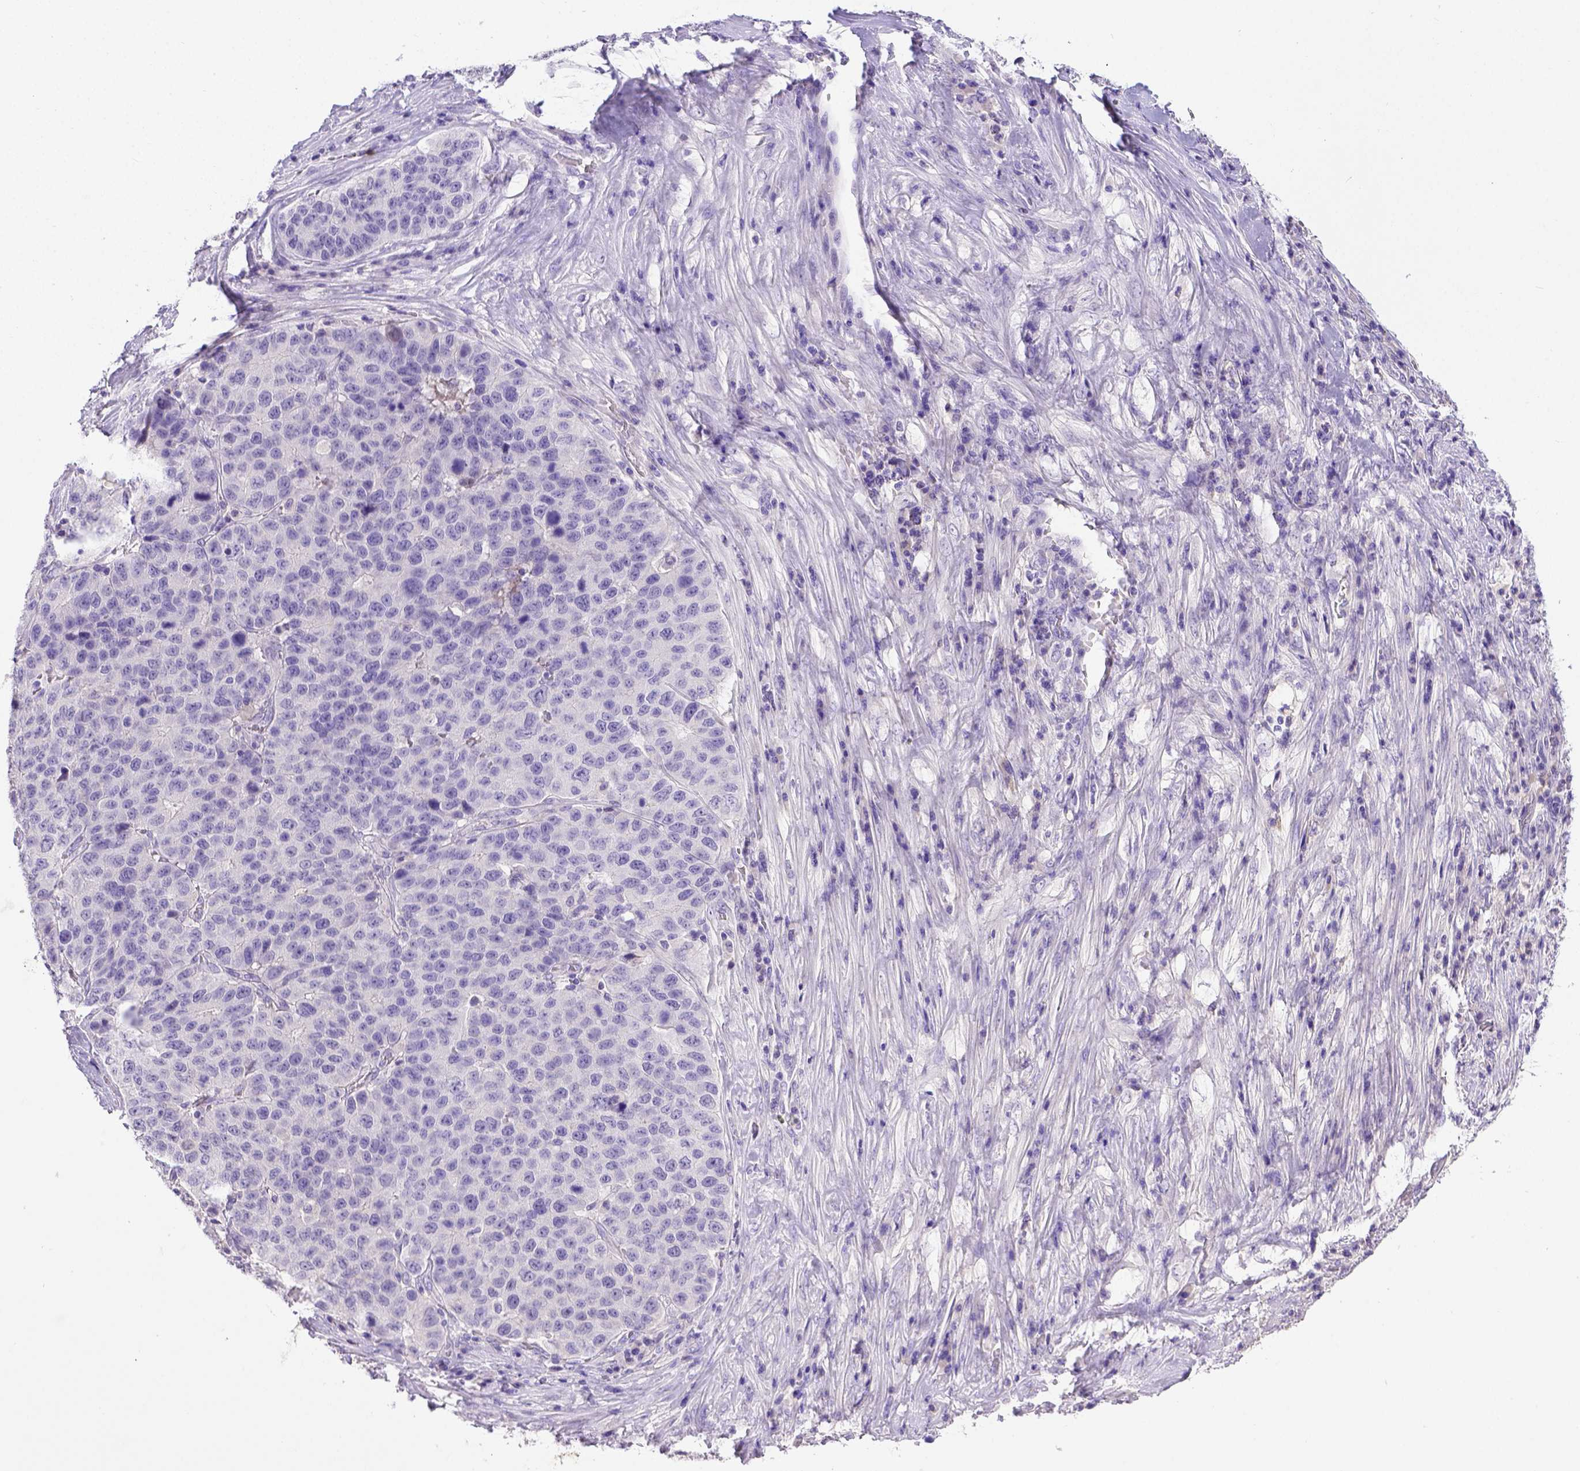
{"staining": {"intensity": "negative", "quantity": "none", "location": "none"}, "tissue": "stomach cancer", "cell_type": "Tumor cells", "image_type": "cancer", "snomed": [{"axis": "morphology", "description": "Adenocarcinoma, NOS"}, {"axis": "topography", "description": "Stomach"}], "caption": "This is an IHC micrograph of stomach cancer (adenocarcinoma). There is no expression in tumor cells.", "gene": "B3GAT1", "patient": {"sex": "male", "age": 71}}